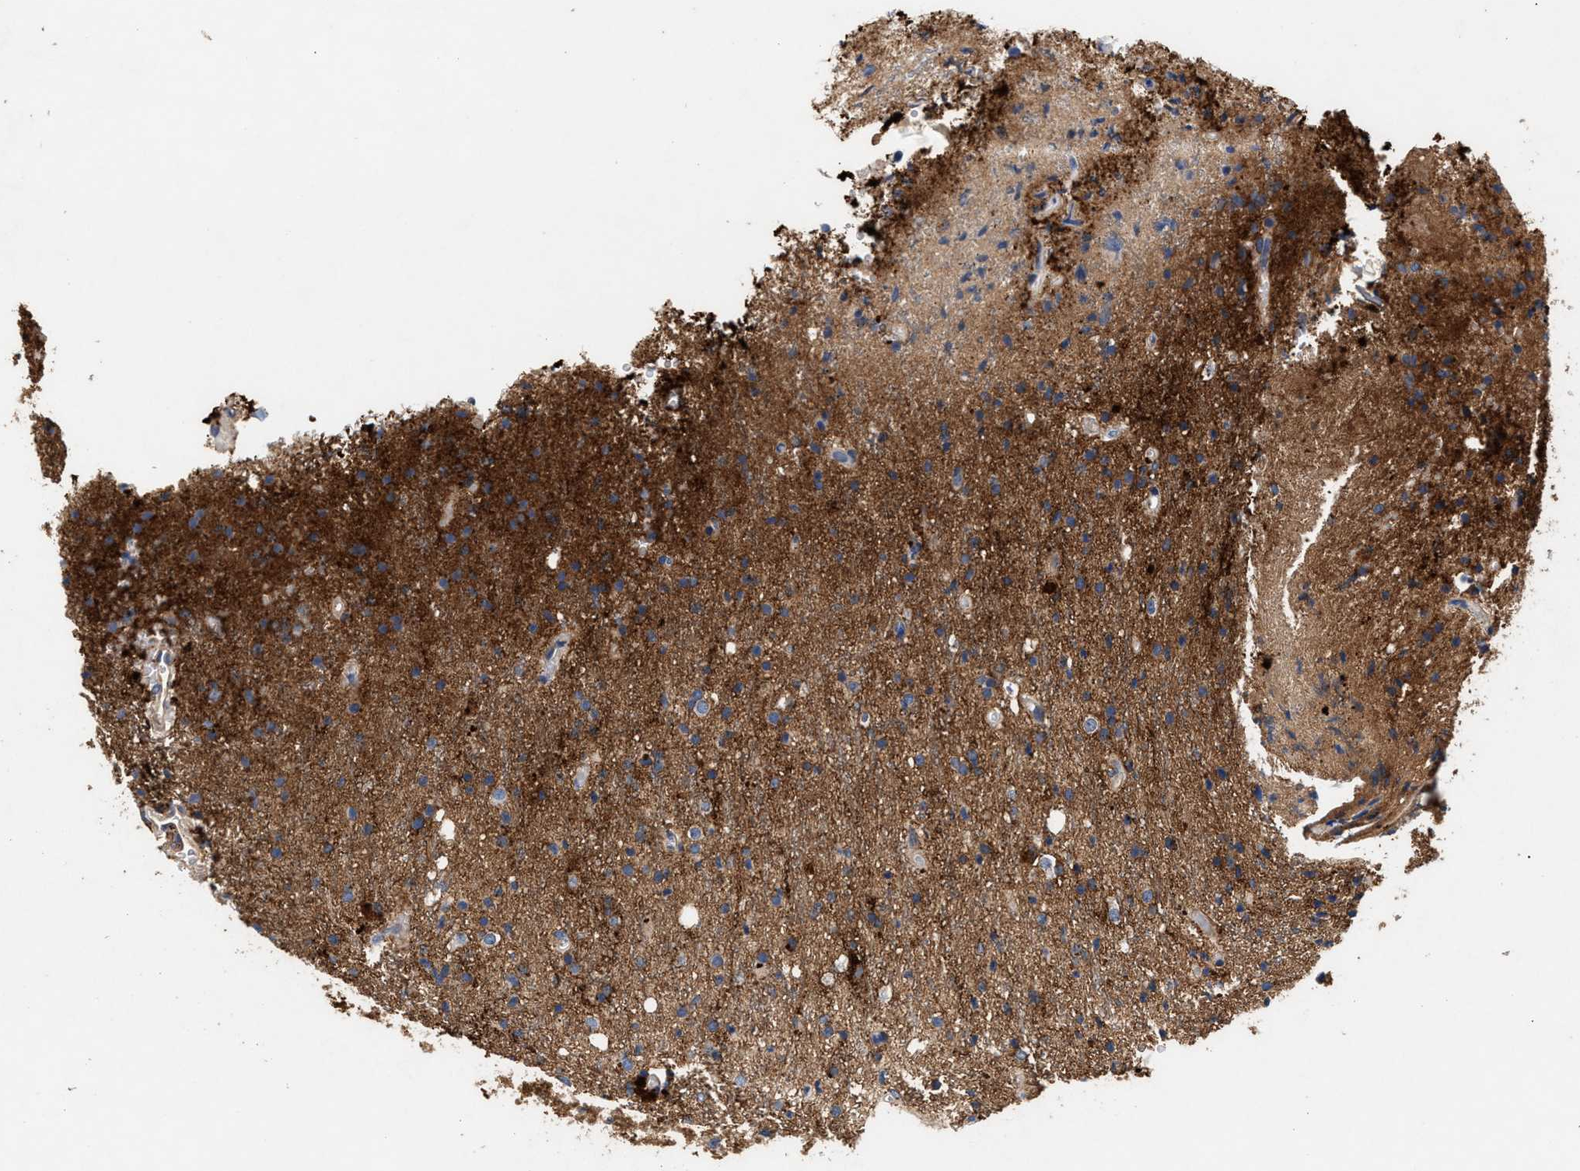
{"staining": {"intensity": "moderate", "quantity": "<25%", "location": "cytoplasmic/membranous"}, "tissue": "glioma", "cell_type": "Tumor cells", "image_type": "cancer", "snomed": [{"axis": "morphology", "description": "Glioma, malignant, High grade"}, {"axis": "topography", "description": "Brain"}], "caption": "Immunohistochemistry (IHC) photomicrograph of neoplastic tissue: human high-grade glioma (malignant) stained using immunohistochemistry shows low levels of moderate protein expression localized specifically in the cytoplasmic/membranous of tumor cells, appearing as a cytoplasmic/membranous brown color.", "gene": "GNAI3", "patient": {"sex": "male", "age": 47}}